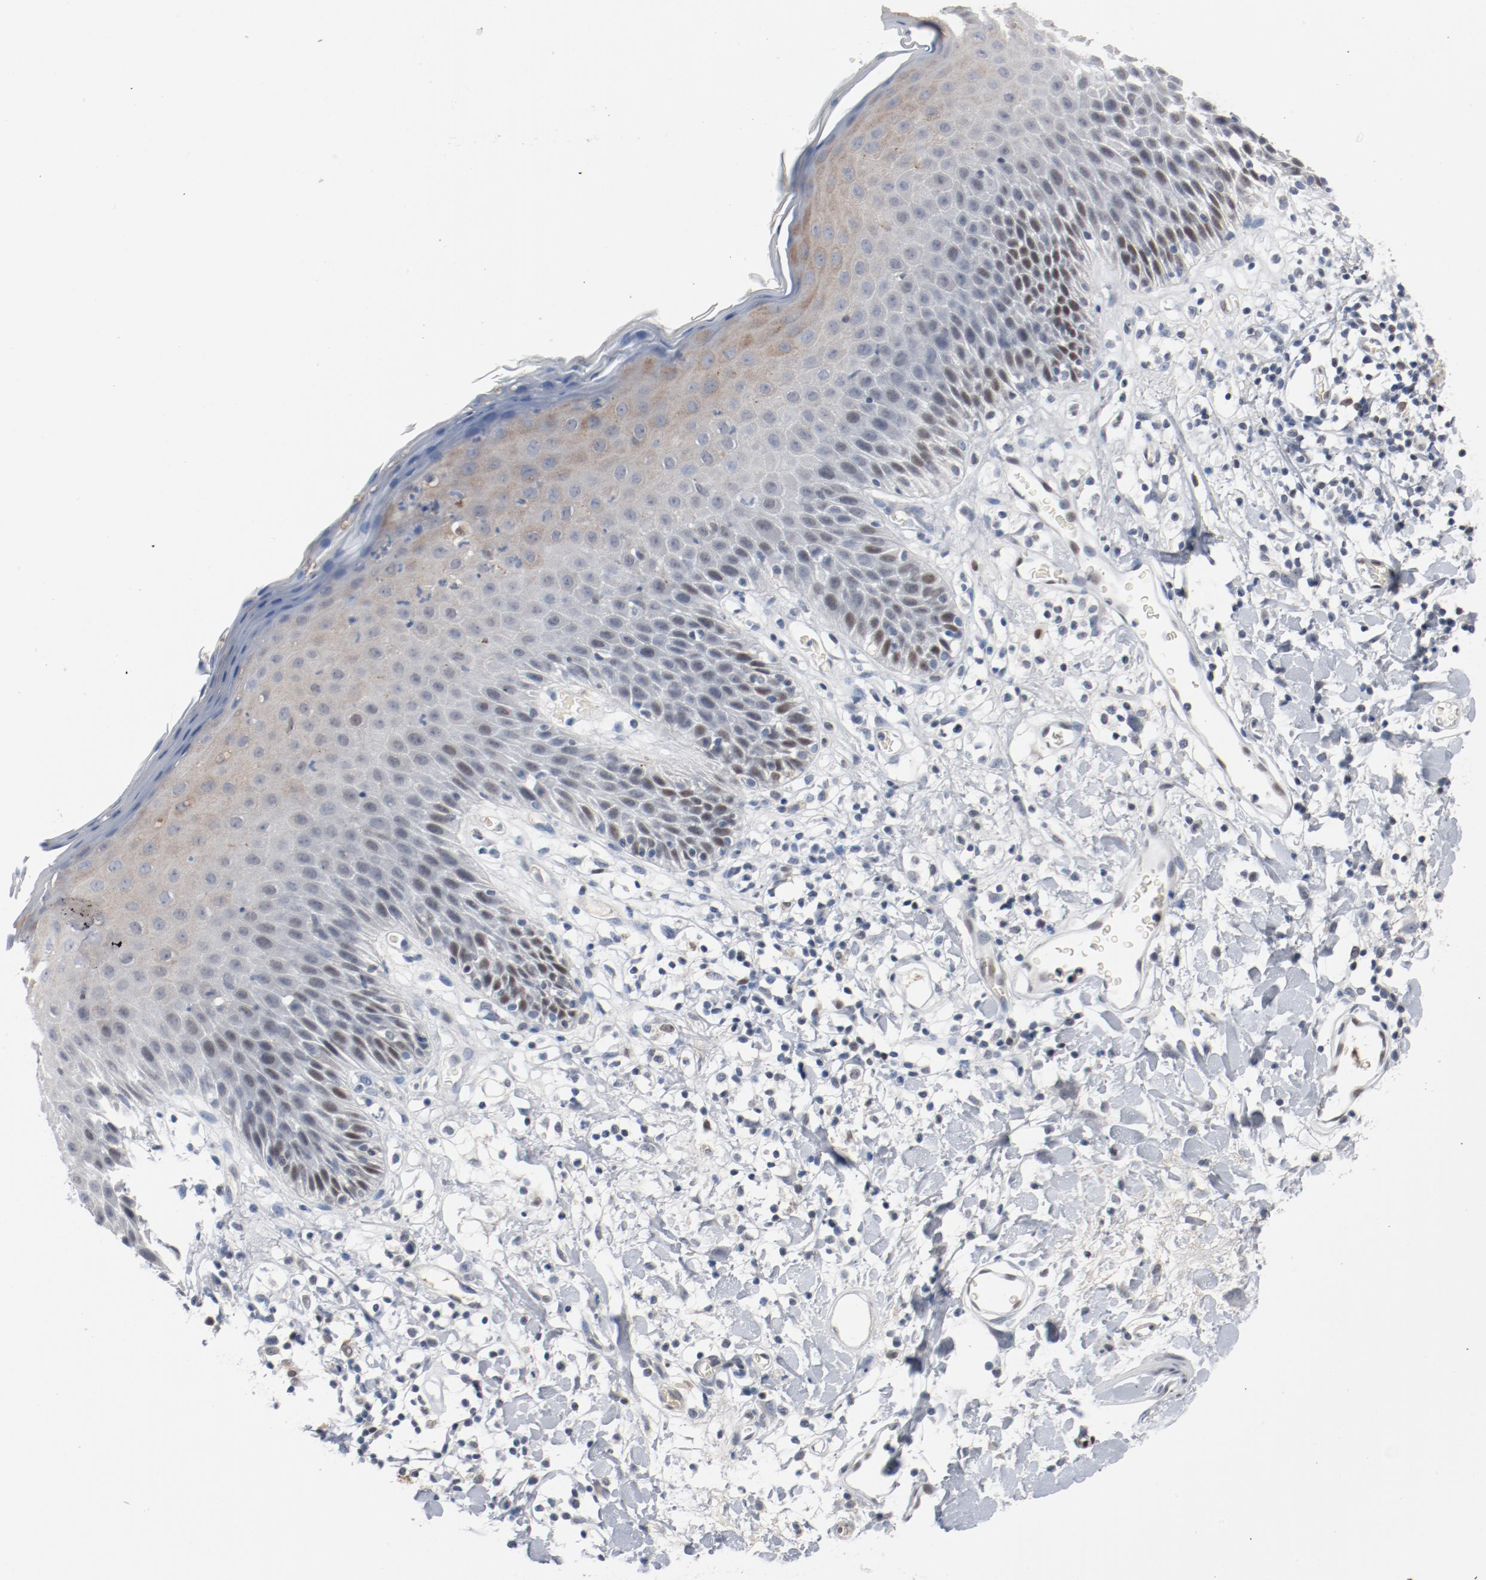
{"staining": {"intensity": "weak", "quantity": "<25%", "location": "nuclear"}, "tissue": "skin", "cell_type": "Epidermal cells", "image_type": "normal", "snomed": [{"axis": "morphology", "description": "Normal tissue, NOS"}, {"axis": "topography", "description": "Vulva"}, {"axis": "topography", "description": "Peripheral nerve tissue"}], "caption": "Protein analysis of benign skin displays no significant expression in epidermal cells. (DAB (3,3'-diaminobenzidine) immunohistochemistry, high magnification).", "gene": "ENSG00000285708", "patient": {"sex": "female", "age": 68}}